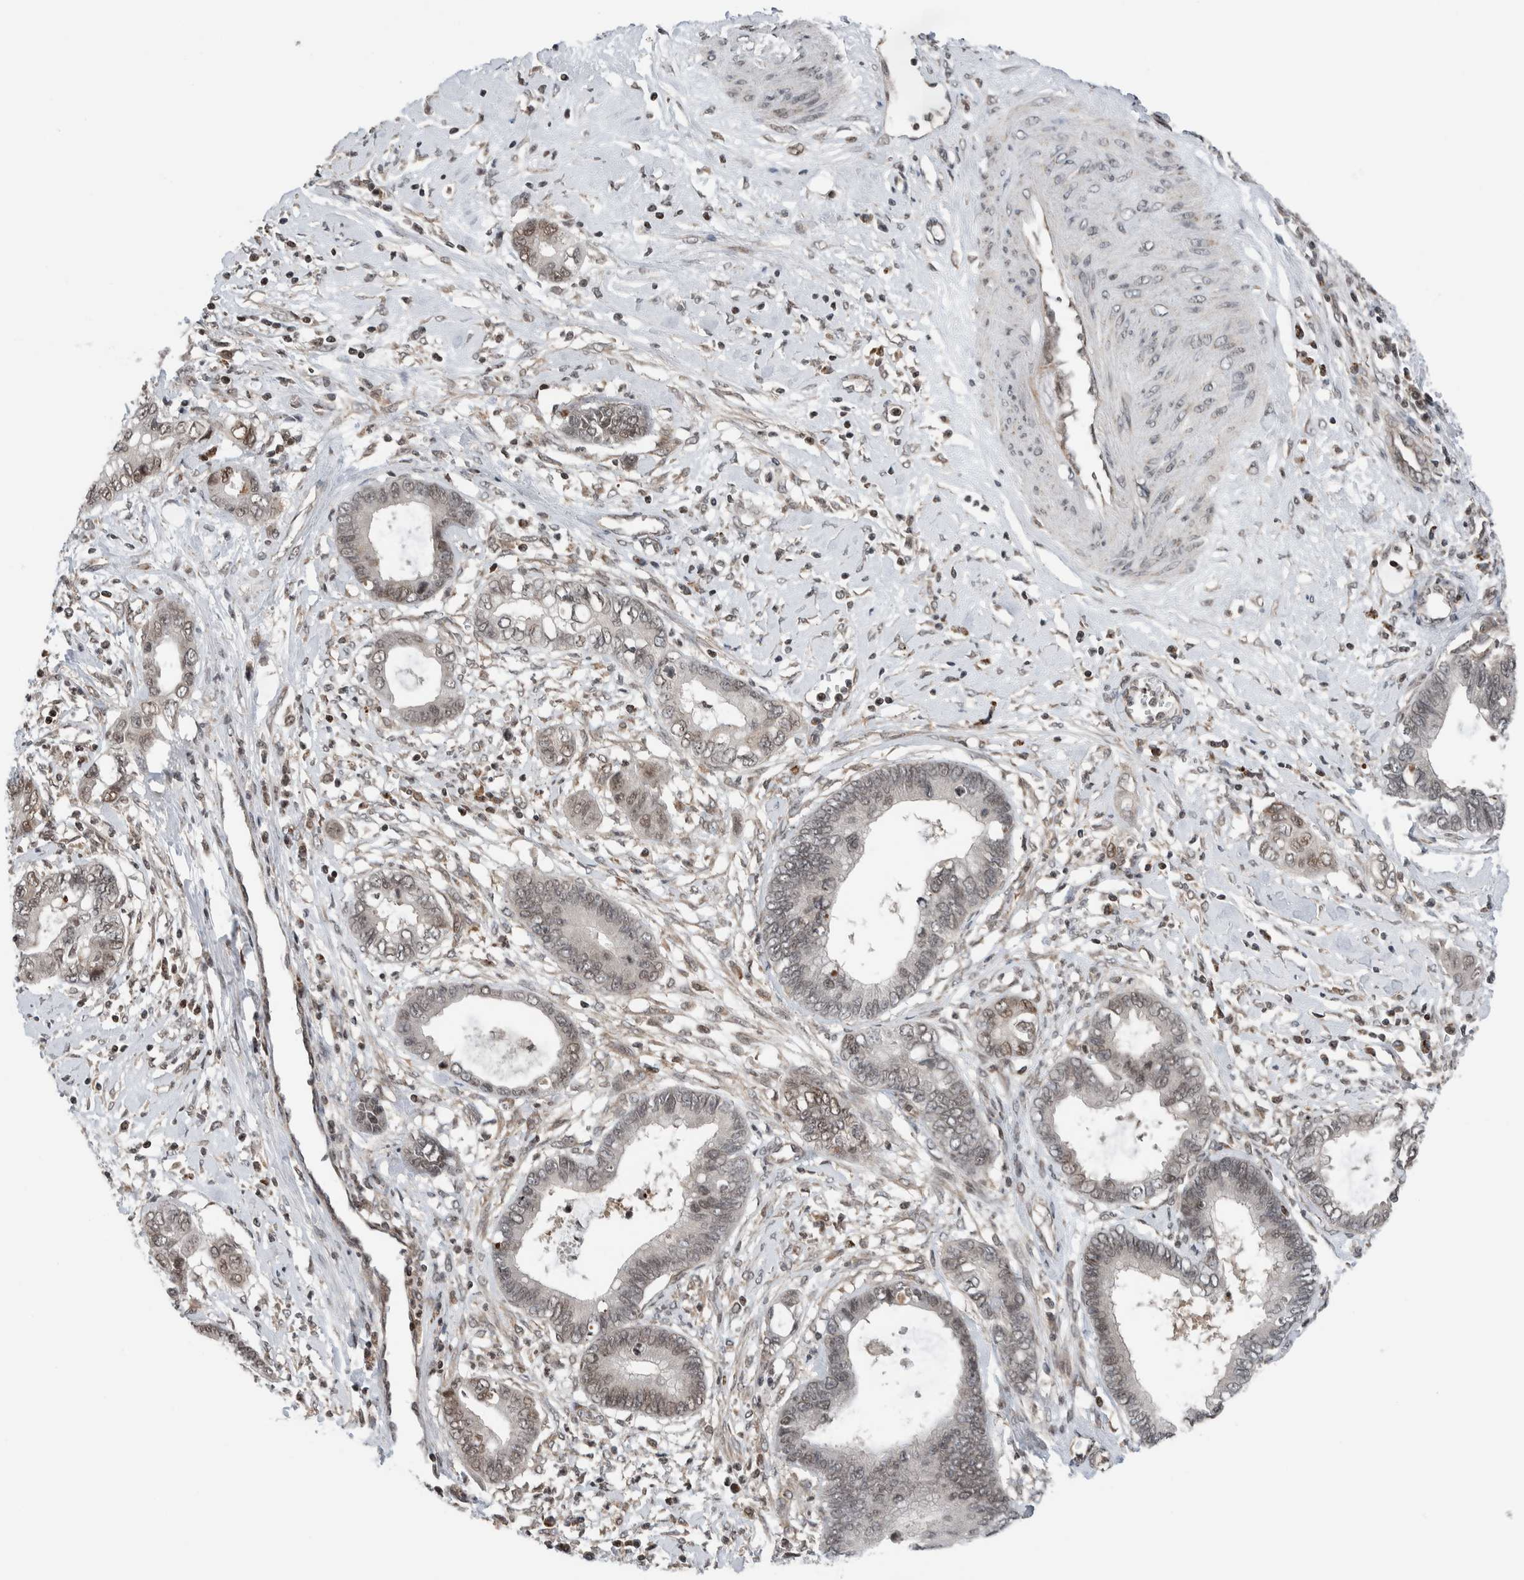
{"staining": {"intensity": "moderate", "quantity": "<25%", "location": "nuclear"}, "tissue": "cervical cancer", "cell_type": "Tumor cells", "image_type": "cancer", "snomed": [{"axis": "morphology", "description": "Adenocarcinoma, NOS"}, {"axis": "topography", "description": "Cervix"}], "caption": "About <25% of tumor cells in cervical cancer demonstrate moderate nuclear protein staining as visualized by brown immunohistochemical staining.", "gene": "NPLOC4", "patient": {"sex": "female", "age": 44}}